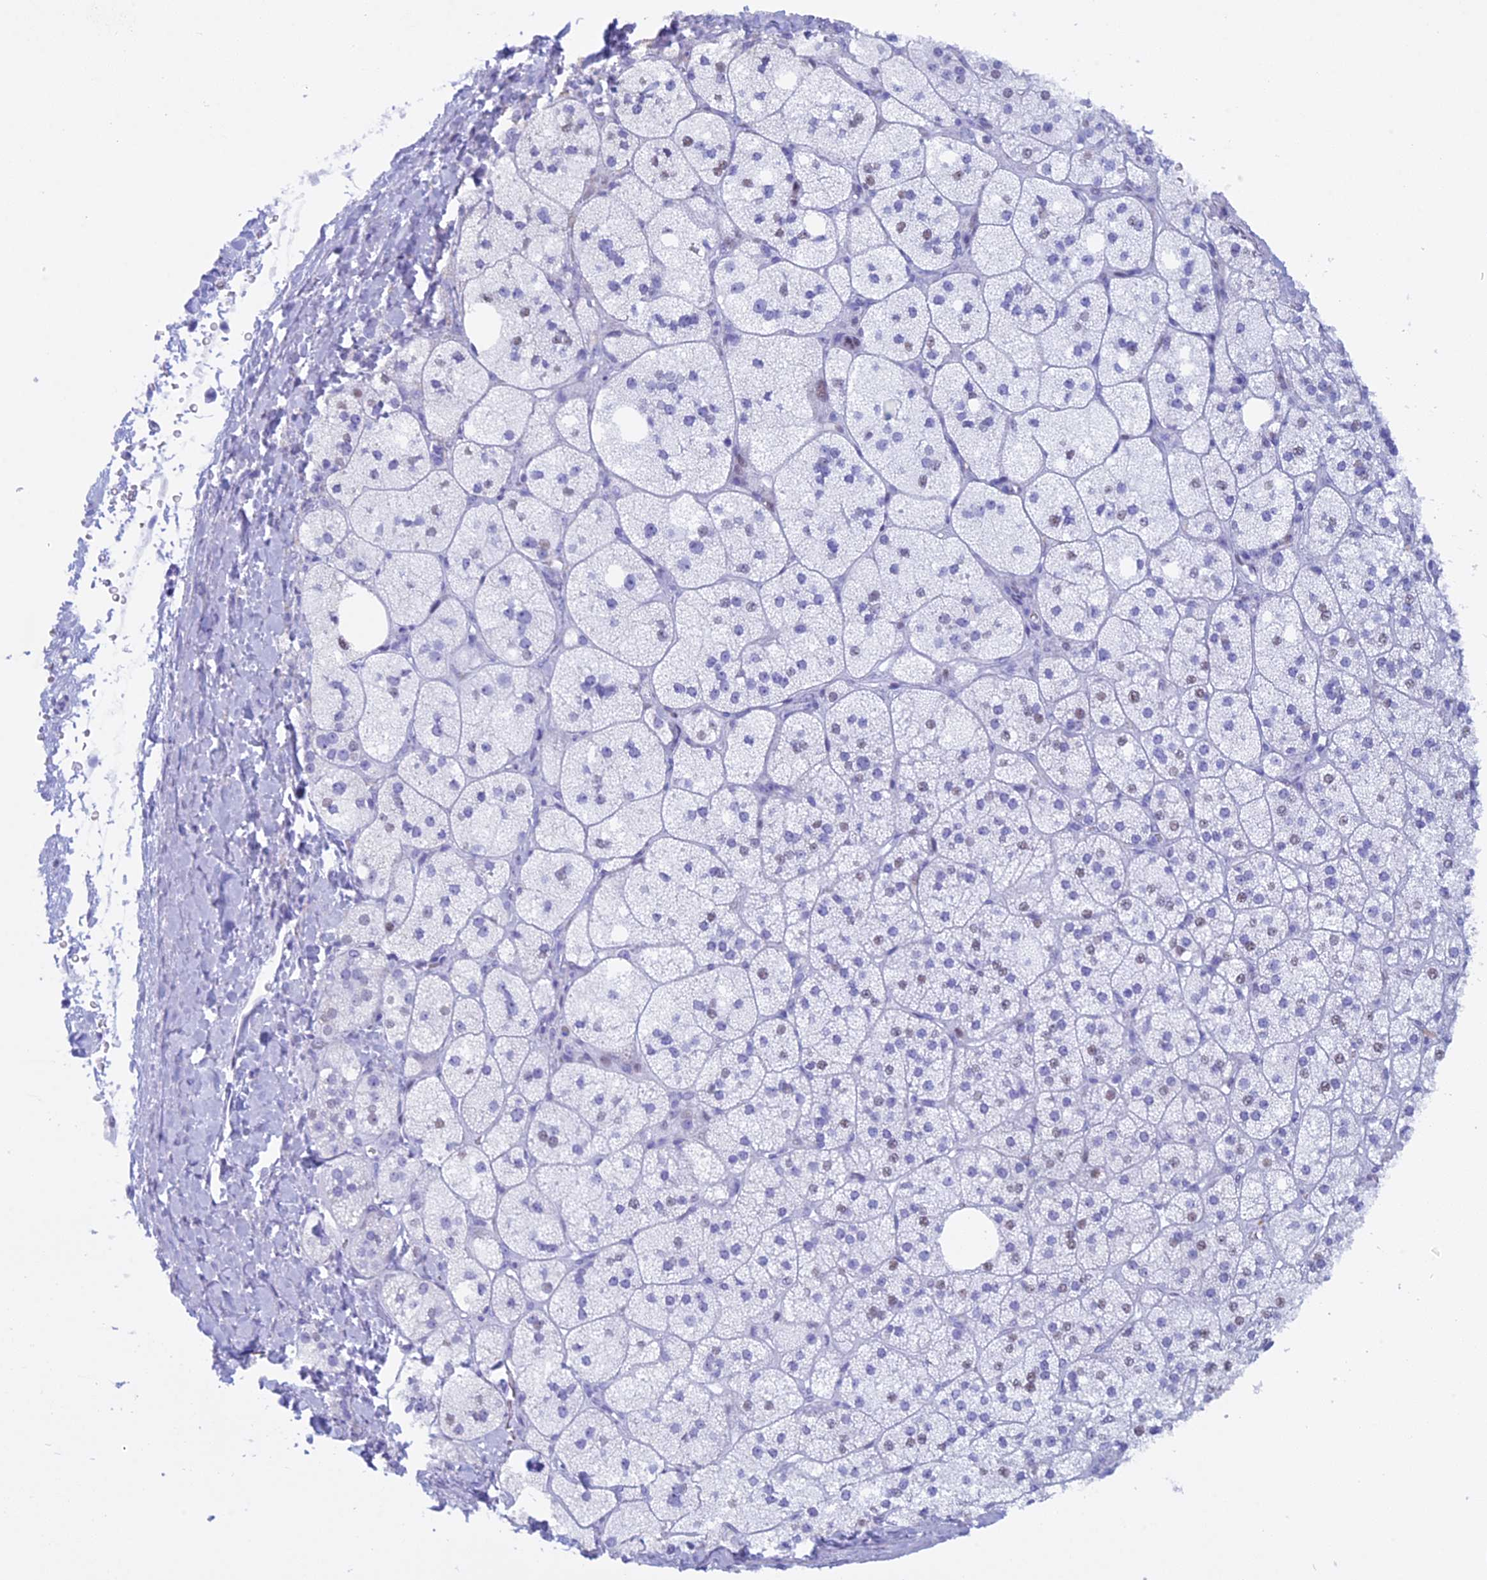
{"staining": {"intensity": "weak", "quantity": "<25%", "location": "cytoplasmic/membranous,nuclear"}, "tissue": "adrenal gland", "cell_type": "Glandular cells", "image_type": "normal", "snomed": [{"axis": "morphology", "description": "Normal tissue, NOS"}, {"axis": "topography", "description": "Adrenal gland"}], "caption": "Immunohistochemistry micrograph of unremarkable human adrenal gland stained for a protein (brown), which exhibits no positivity in glandular cells. Brightfield microscopy of IHC stained with DAB (3,3'-diaminobenzidine) (brown) and hematoxylin (blue), captured at high magnification.", "gene": "KCTD21", "patient": {"sex": "male", "age": 61}}